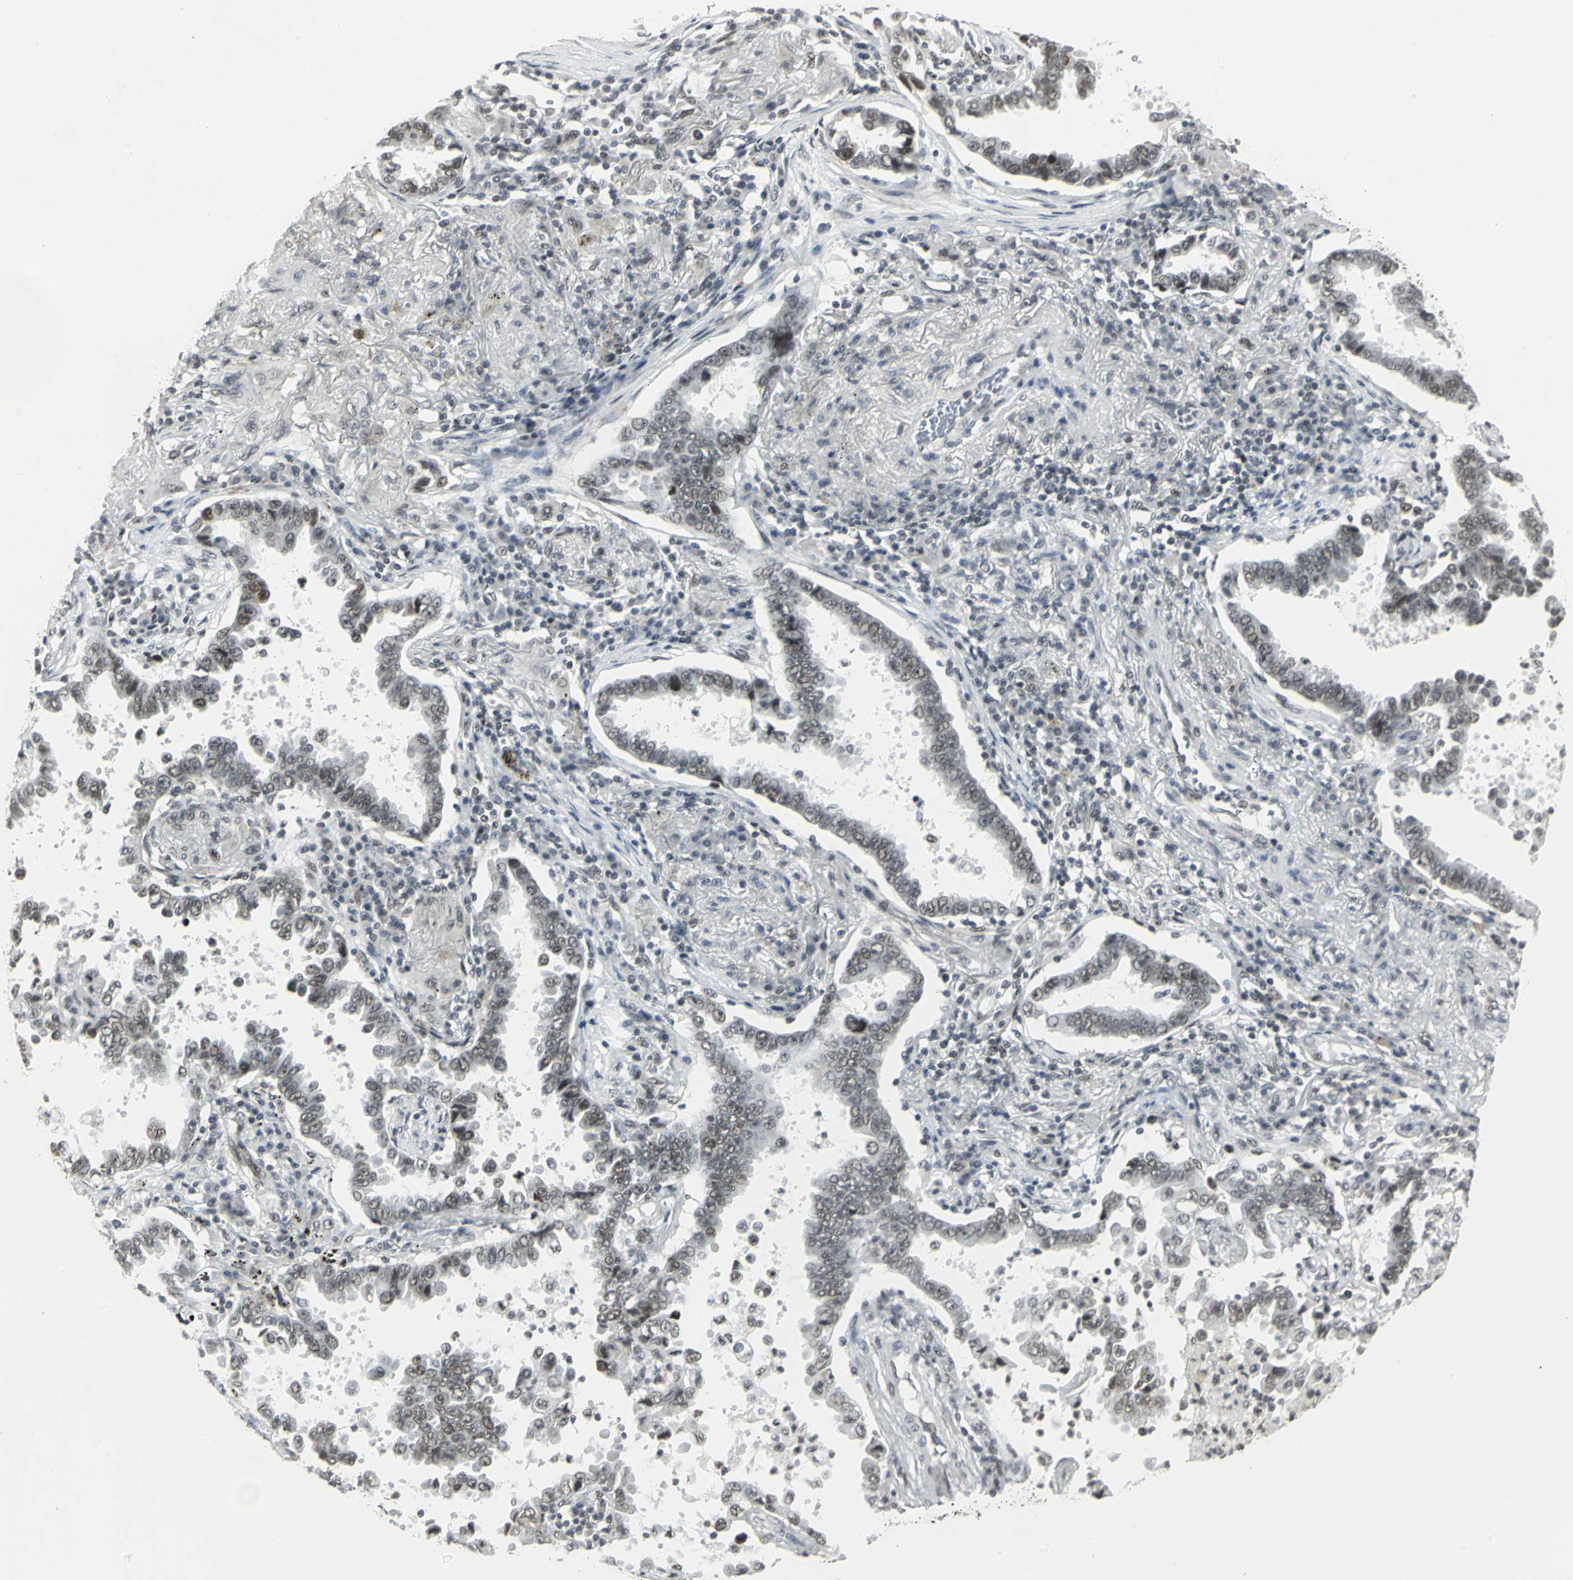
{"staining": {"intensity": "moderate", "quantity": ">75%", "location": "nuclear"}, "tissue": "lung cancer", "cell_type": "Tumor cells", "image_type": "cancer", "snomed": [{"axis": "morphology", "description": "Normal tissue, NOS"}, {"axis": "morphology", "description": "Inflammation, NOS"}, {"axis": "morphology", "description": "Adenocarcinoma, NOS"}, {"axis": "topography", "description": "Lung"}], "caption": "This photomicrograph demonstrates immunohistochemistry (IHC) staining of human lung adenocarcinoma, with medium moderate nuclear positivity in approximately >75% of tumor cells.", "gene": "CBX3", "patient": {"sex": "female", "age": 64}}